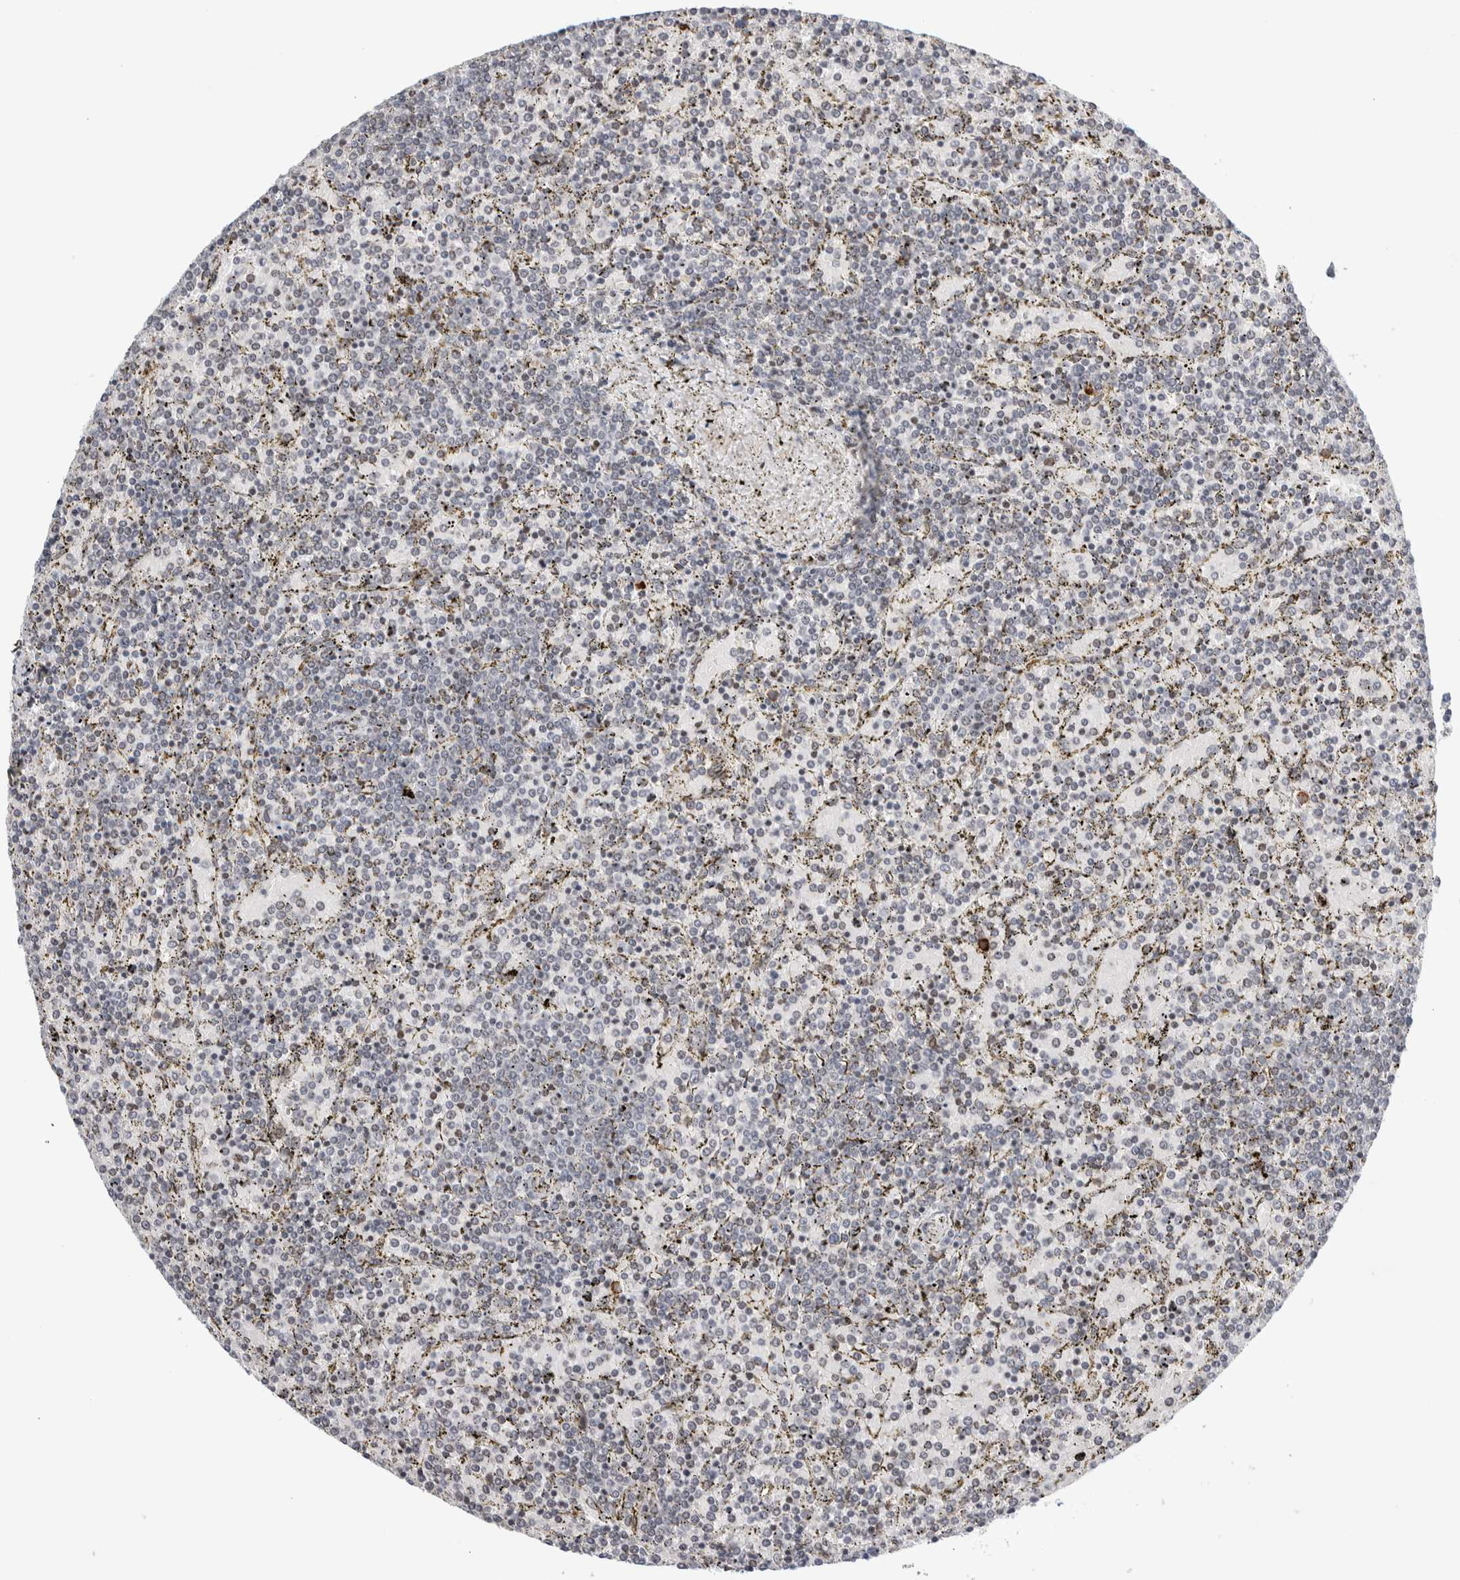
{"staining": {"intensity": "negative", "quantity": "none", "location": "none"}, "tissue": "lymphoma", "cell_type": "Tumor cells", "image_type": "cancer", "snomed": [{"axis": "morphology", "description": "Malignant lymphoma, non-Hodgkin's type, Low grade"}, {"axis": "topography", "description": "Spleen"}], "caption": "This is an IHC photomicrograph of human malignant lymphoma, non-Hodgkin's type (low-grade). There is no expression in tumor cells.", "gene": "NEUROD1", "patient": {"sex": "female", "age": 77}}